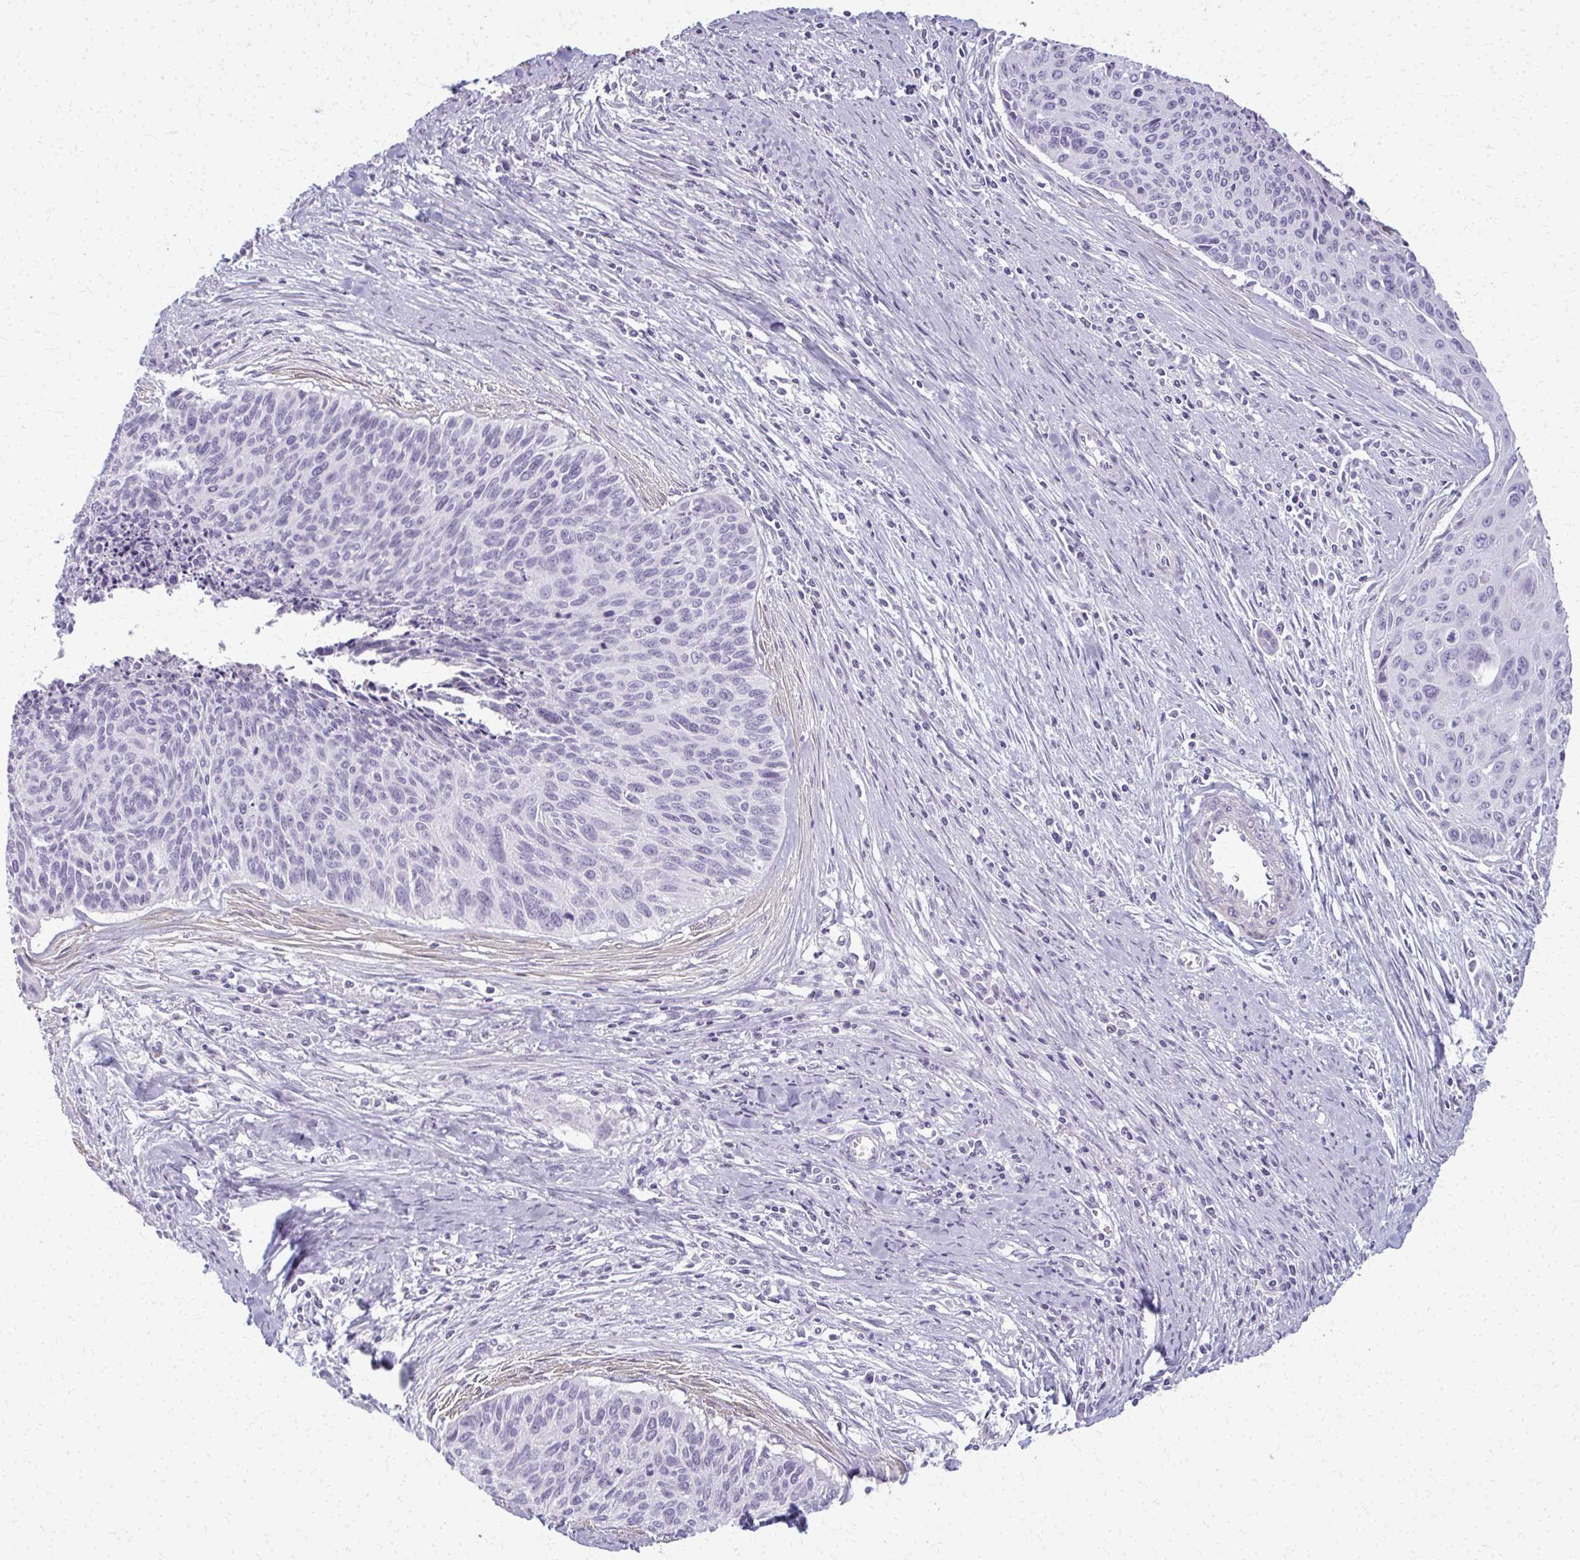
{"staining": {"intensity": "negative", "quantity": "none", "location": "none"}, "tissue": "cervical cancer", "cell_type": "Tumor cells", "image_type": "cancer", "snomed": [{"axis": "morphology", "description": "Squamous cell carcinoma, NOS"}, {"axis": "topography", "description": "Cervix"}], "caption": "Tumor cells show no significant protein expression in cervical squamous cell carcinoma. (IHC, brightfield microscopy, high magnification).", "gene": "CA3", "patient": {"sex": "female", "age": 55}}